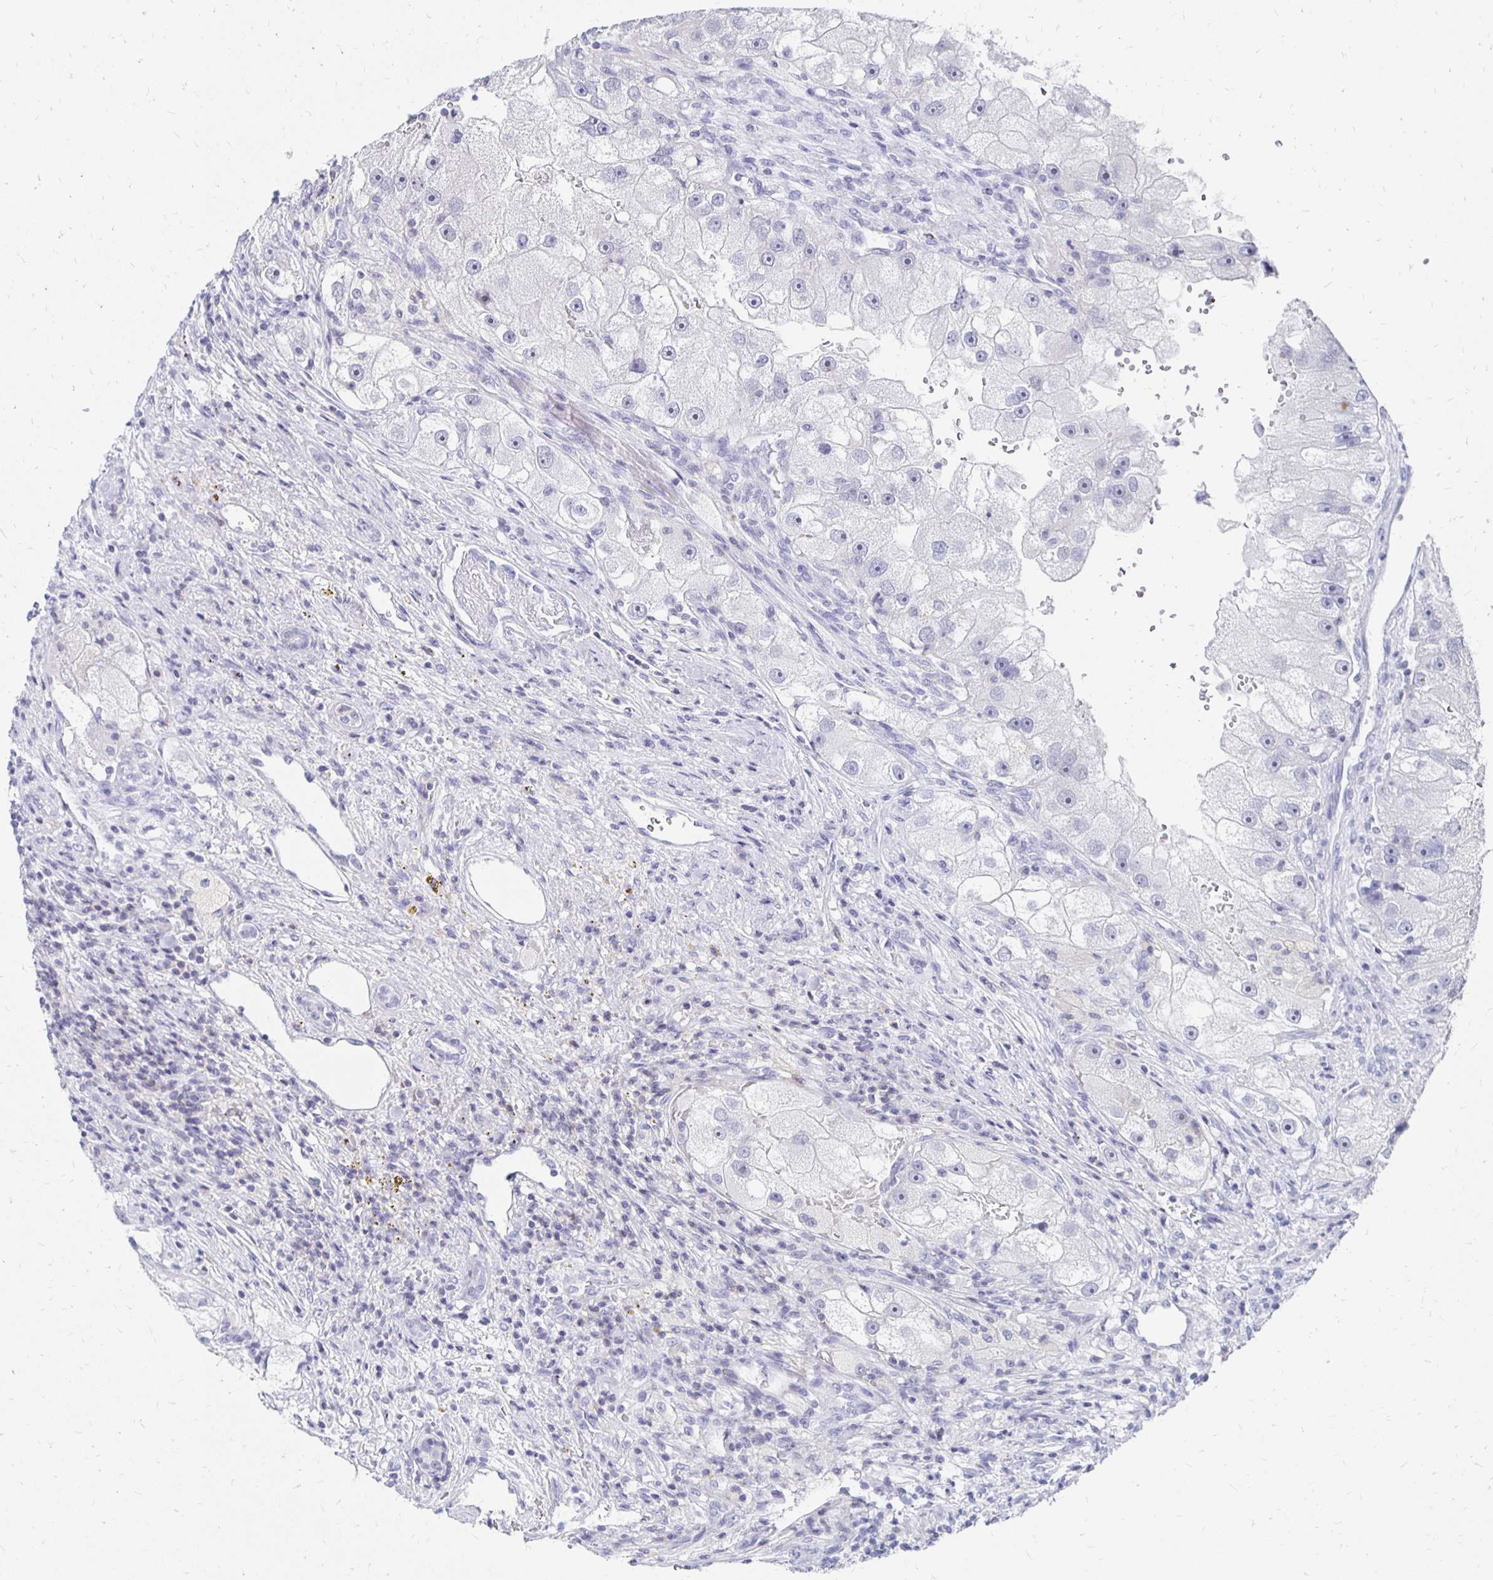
{"staining": {"intensity": "negative", "quantity": "none", "location": "none"}, "tissue": "renal cancer", "cell_type": "Tumor cells", "image_type": "cancer", "snomed": [{"axis": "morphology", "description": "Adenocarcinoma, NOS"}, {"axis": "topography", "description": "Kidney"}], "caption": "IHC image of neoplastic tissue: renal cancer stained with DAB (3,3'-diaminobenzidine) shows no significant protein expression in tumor cells.", "gene": "SYT2", "patient": {"sex": "male", "age": 63}}